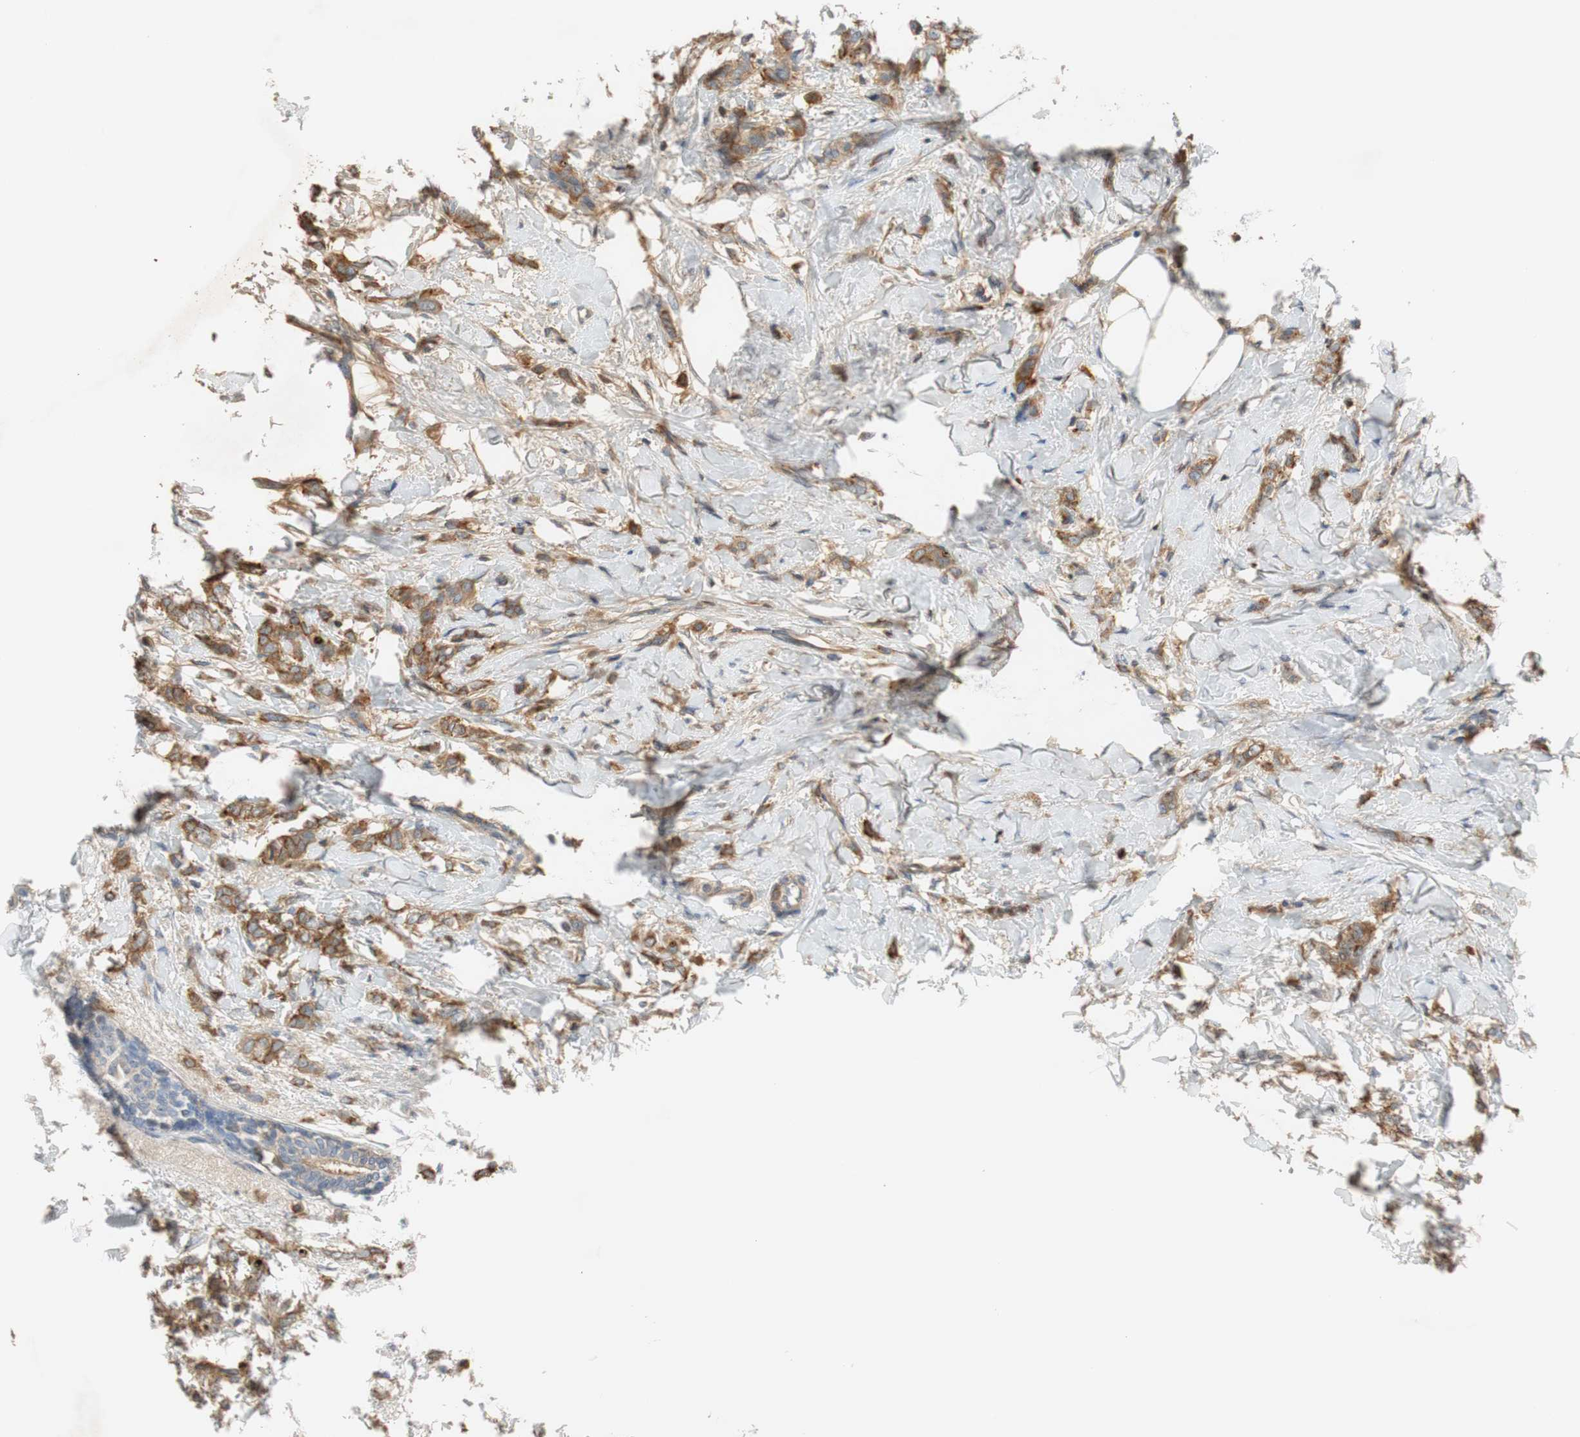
{"staining": {"intensity": "weak", "quantity": ">75%", "location": "cytoplasmic/membranous"}, "tissue": "breast cancer", "cell_type": "Tumor cells", "image_type": "cancer", "snomed": [{"axis": "morphology", "description": "Lobular carcinoma, in situ"}, {"axis": "morphology", "description": "Lobular carcinoma"}, {"axis": "topography", "description": "Breast"}], "caption": "DAB immunohistochemical staining of human breast cancer displays weak cytoplasmic/membranous protein positivity in about >75% of tumor cells.", "gene": "C4A", "patient": {"sex": "female", "age": 41}}